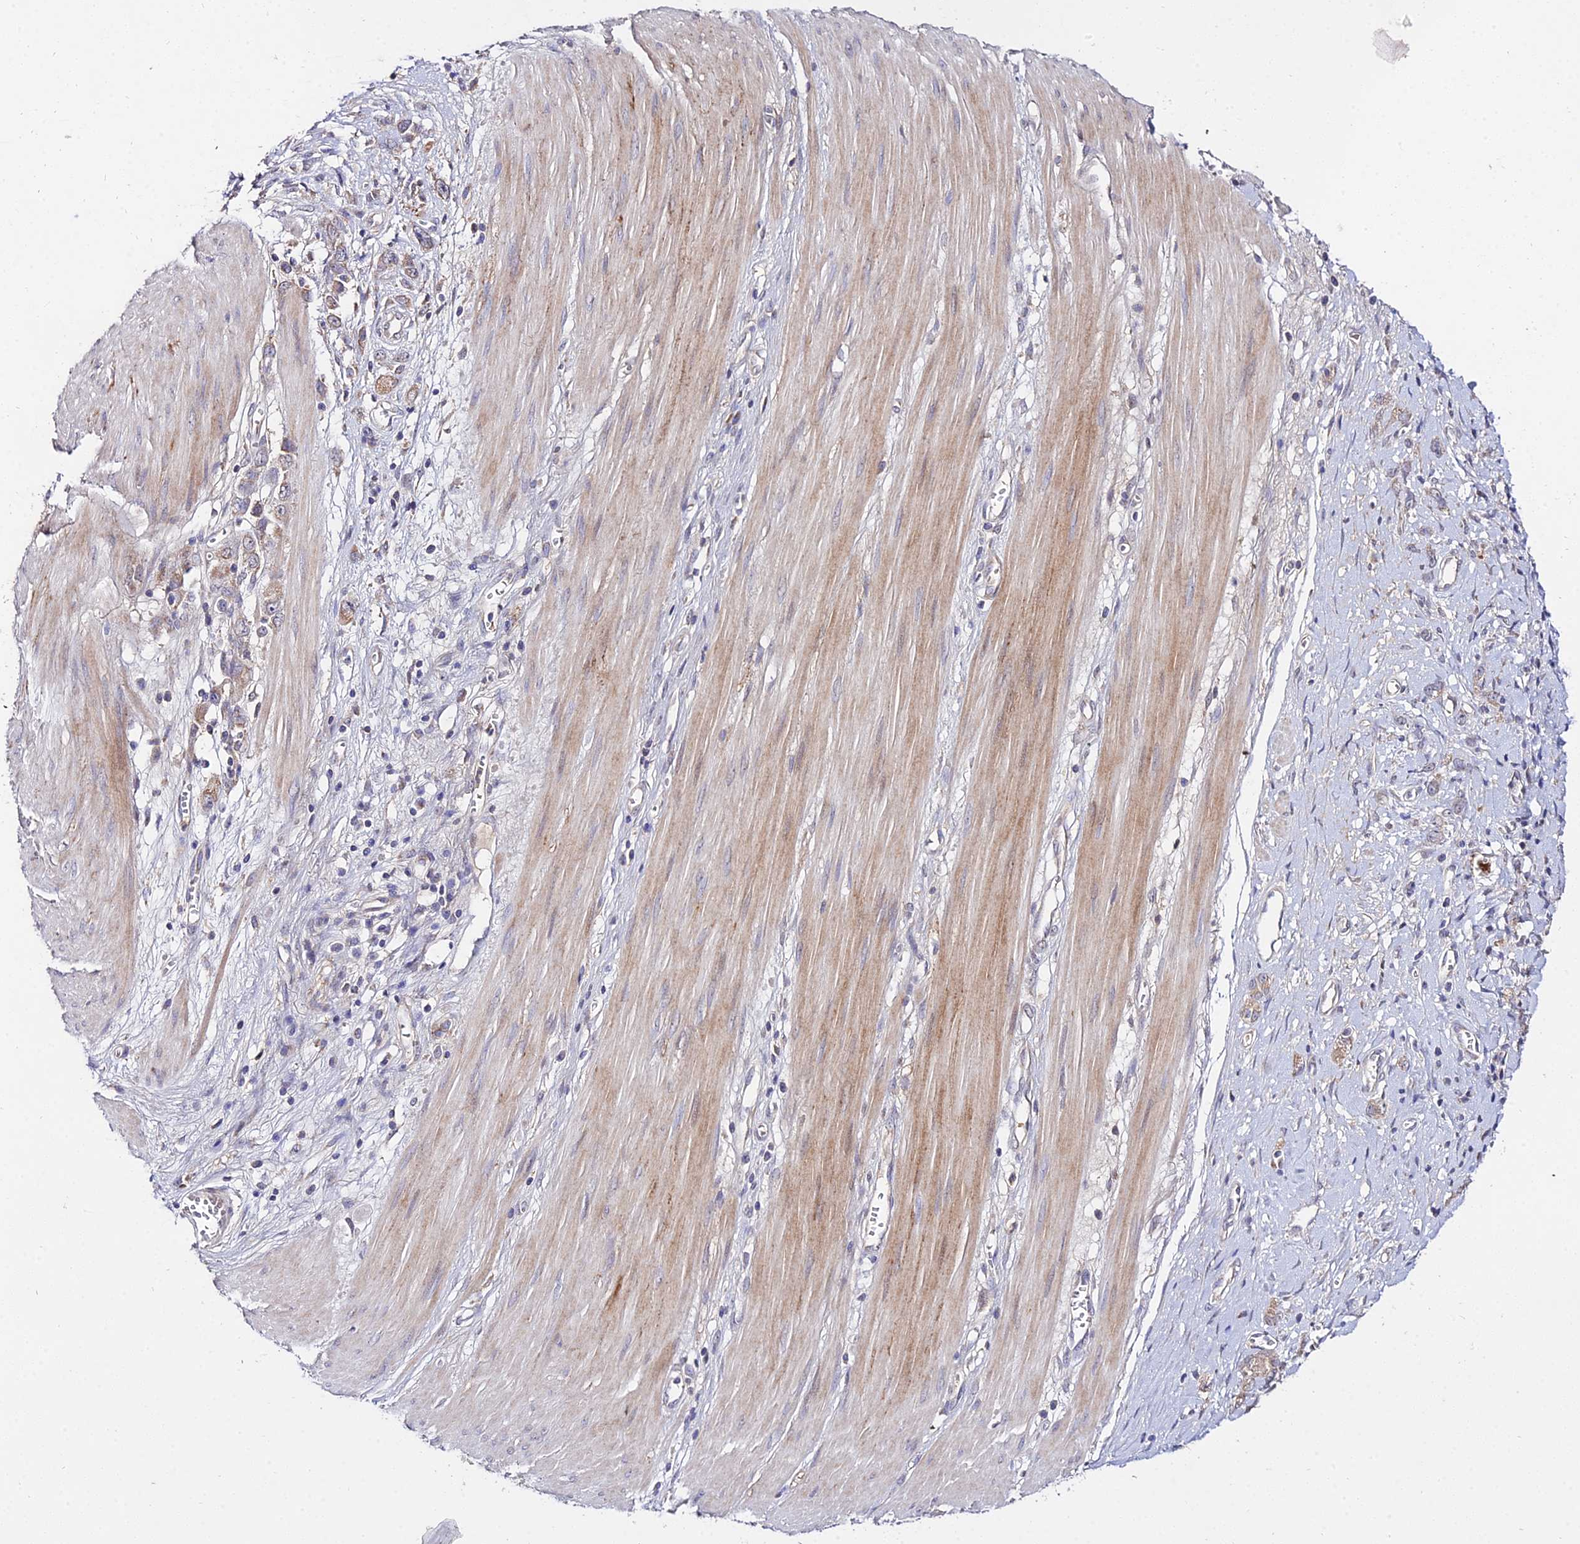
{"staining": {"intensity": "weak", "quantity": "<25%", "location": "cytoplasmic/membranous"}, "tissue": "stomach cancer", "cell_type": "Tumor cells", "image_type": "cancer", "snomed": [{"axis": "morphology", "description": "Adenocarcinoma, NOS"}, {"axis": "topography", "description": "Stomach"}], "caption": "An image of human stomach cancer (adenocarcinoma) is negative for staining in tumor cells.", "gene": "WDR5B", "patient": {"sex": "female", "age": 76}}